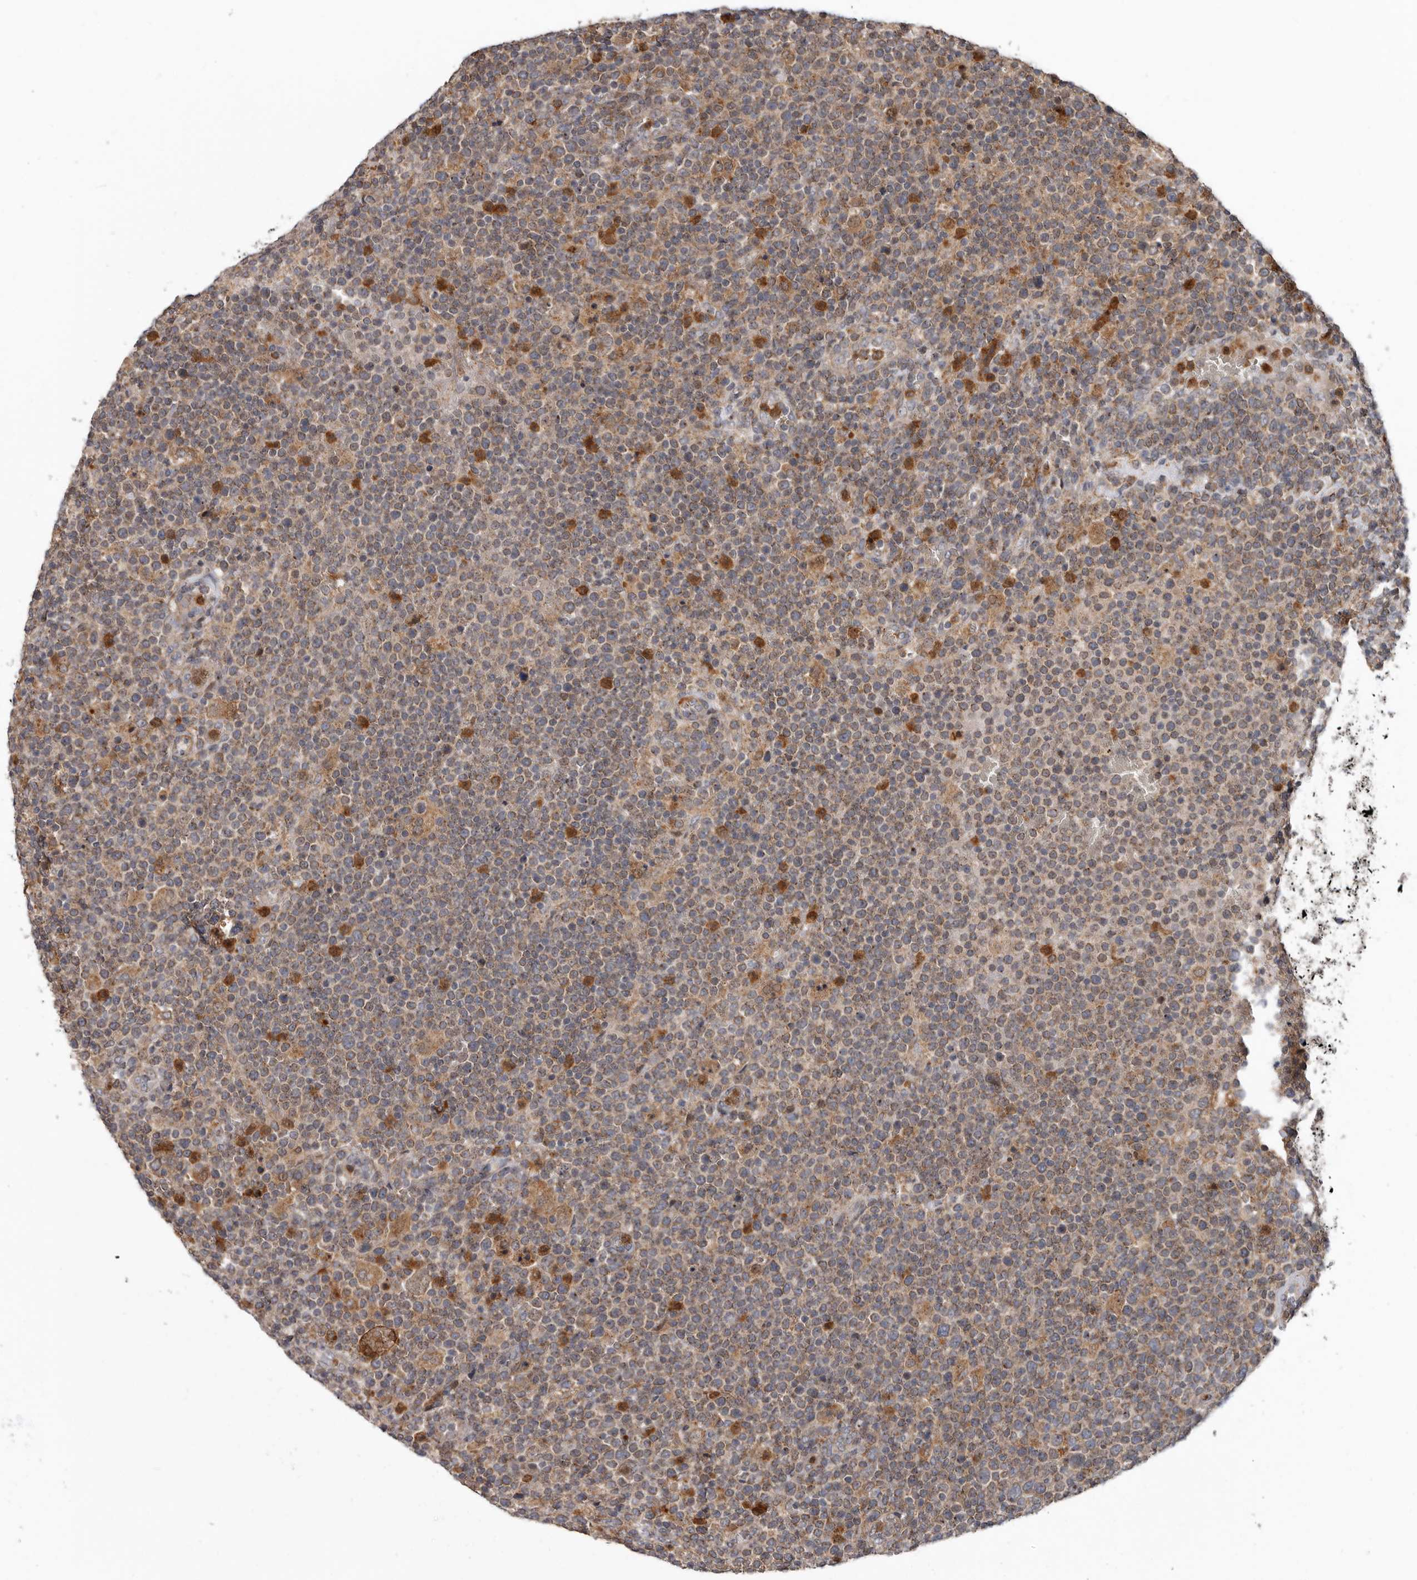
{"staining": {"intensity": "weak", "quantity": ">75%", "location": "cytoplasmic/membranous"}, "tissue": "lymphoma", "cell_type": "Tumor cells", "image_type": "cancer", "snomed": [{"axis": "morphology", "description": "Malignant lymphoma, non-Hodgkin's type, High grade"}, {"axis": "topography", "description": "Lymph node"}], "caption": "A histopathology image showing weak cytoplasmic/membranous staining in approximately >75% of tumor cells in lymphoma, as visualized by brown immunohistochemical staining.", "gene": "FGFR4", "patient": {"sex": "male", "age": 61}}